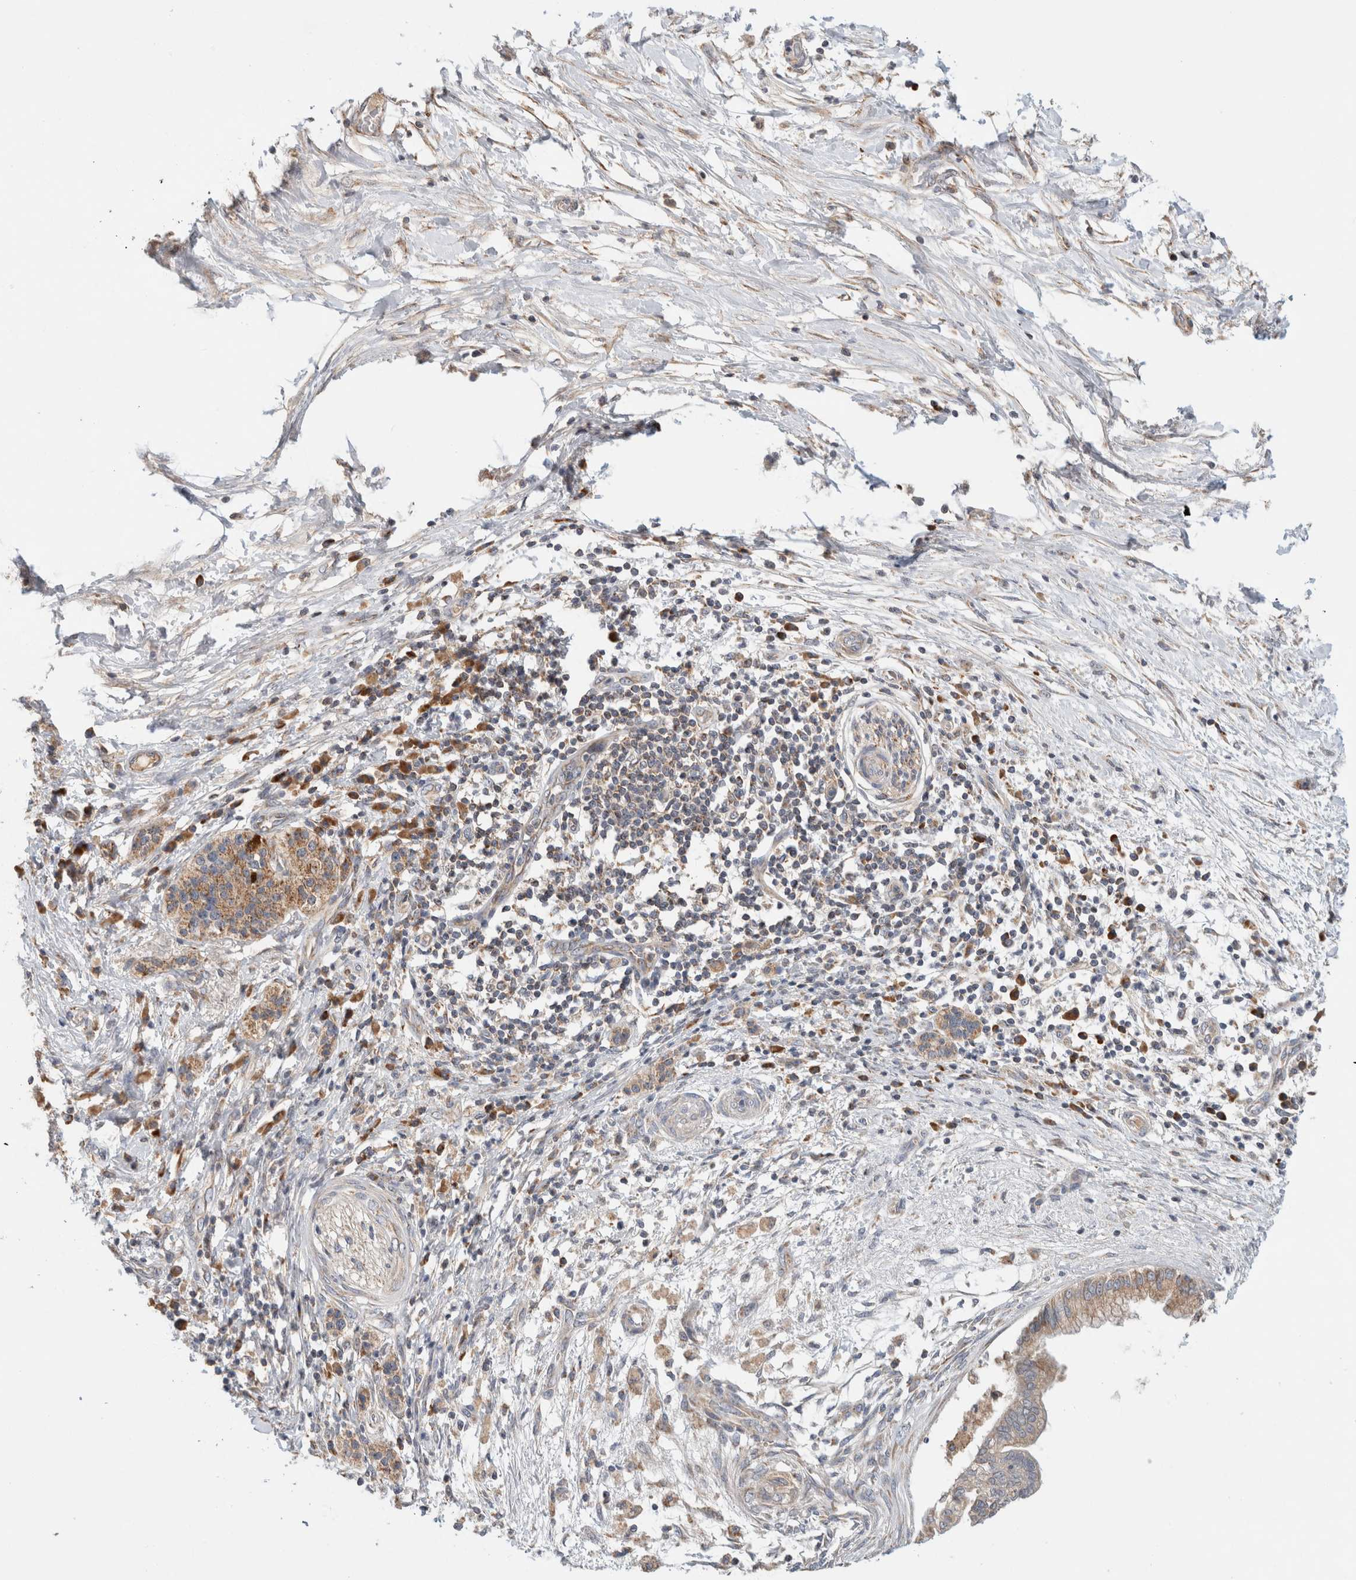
{"staining": {"intensity": "moderate", "quantity": "25%-75%", "location": "cytoplasmic/membranous"}, "tissue": "pancreatic cancer", "cell_type": "Tumor cells", "image_type": "cancer", "snomed": [{"axis": "morphology", "description": "Adenocarcinoma, NOS"}, {"axis": "topography", "description": "Pancreas"}], "caption": "DAB (3,3'-diaminobenzidine) immunohistochemical staining of pancreatic adenocarcinoma reveals moderate cytoplasmic/membranous protein staining in approximately 25%-75% of tumor cells.", "gene": "AMPD1", "patient": {"sex": "female", "age": 78}}